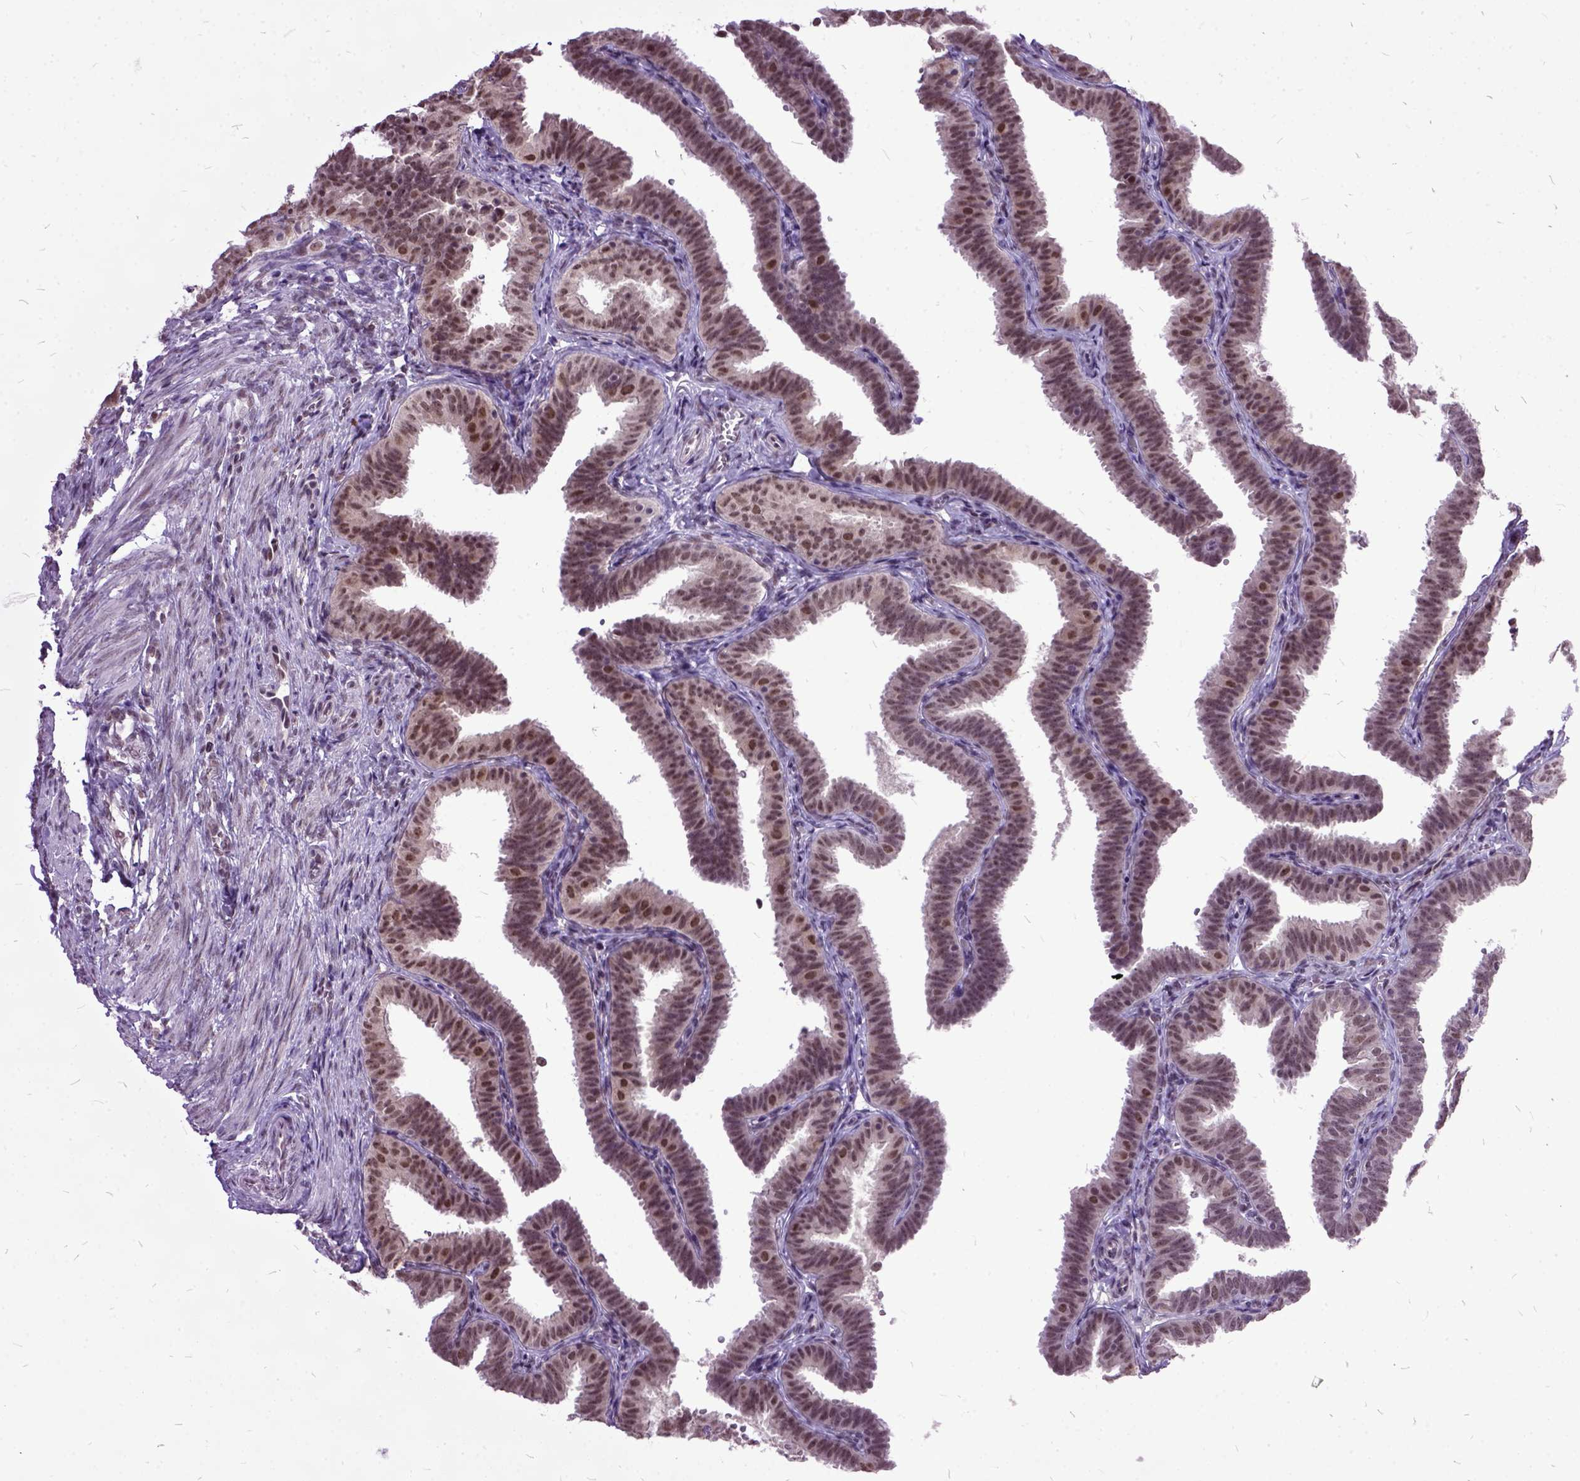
{"staining": {"intensity": "moderate", "quantity": ">75%", "location": "nuclear"}, "tissue": "fallopian tube", "cell_type": "Glandular cells", "image_type": "normal", "snomed": [{"axis": "morphology", "description": "Normal tissue, NOS"}, {"axis": "topography", "description": "Fallopian tube"}], "caption": "Brown immunohistochemical staining in benign fallopian tube reveals moderate nuclear positivity in approximately >75% of glandular cells.", "gene": "ORC5", "patient": {"sex": "female", "age": 25}}